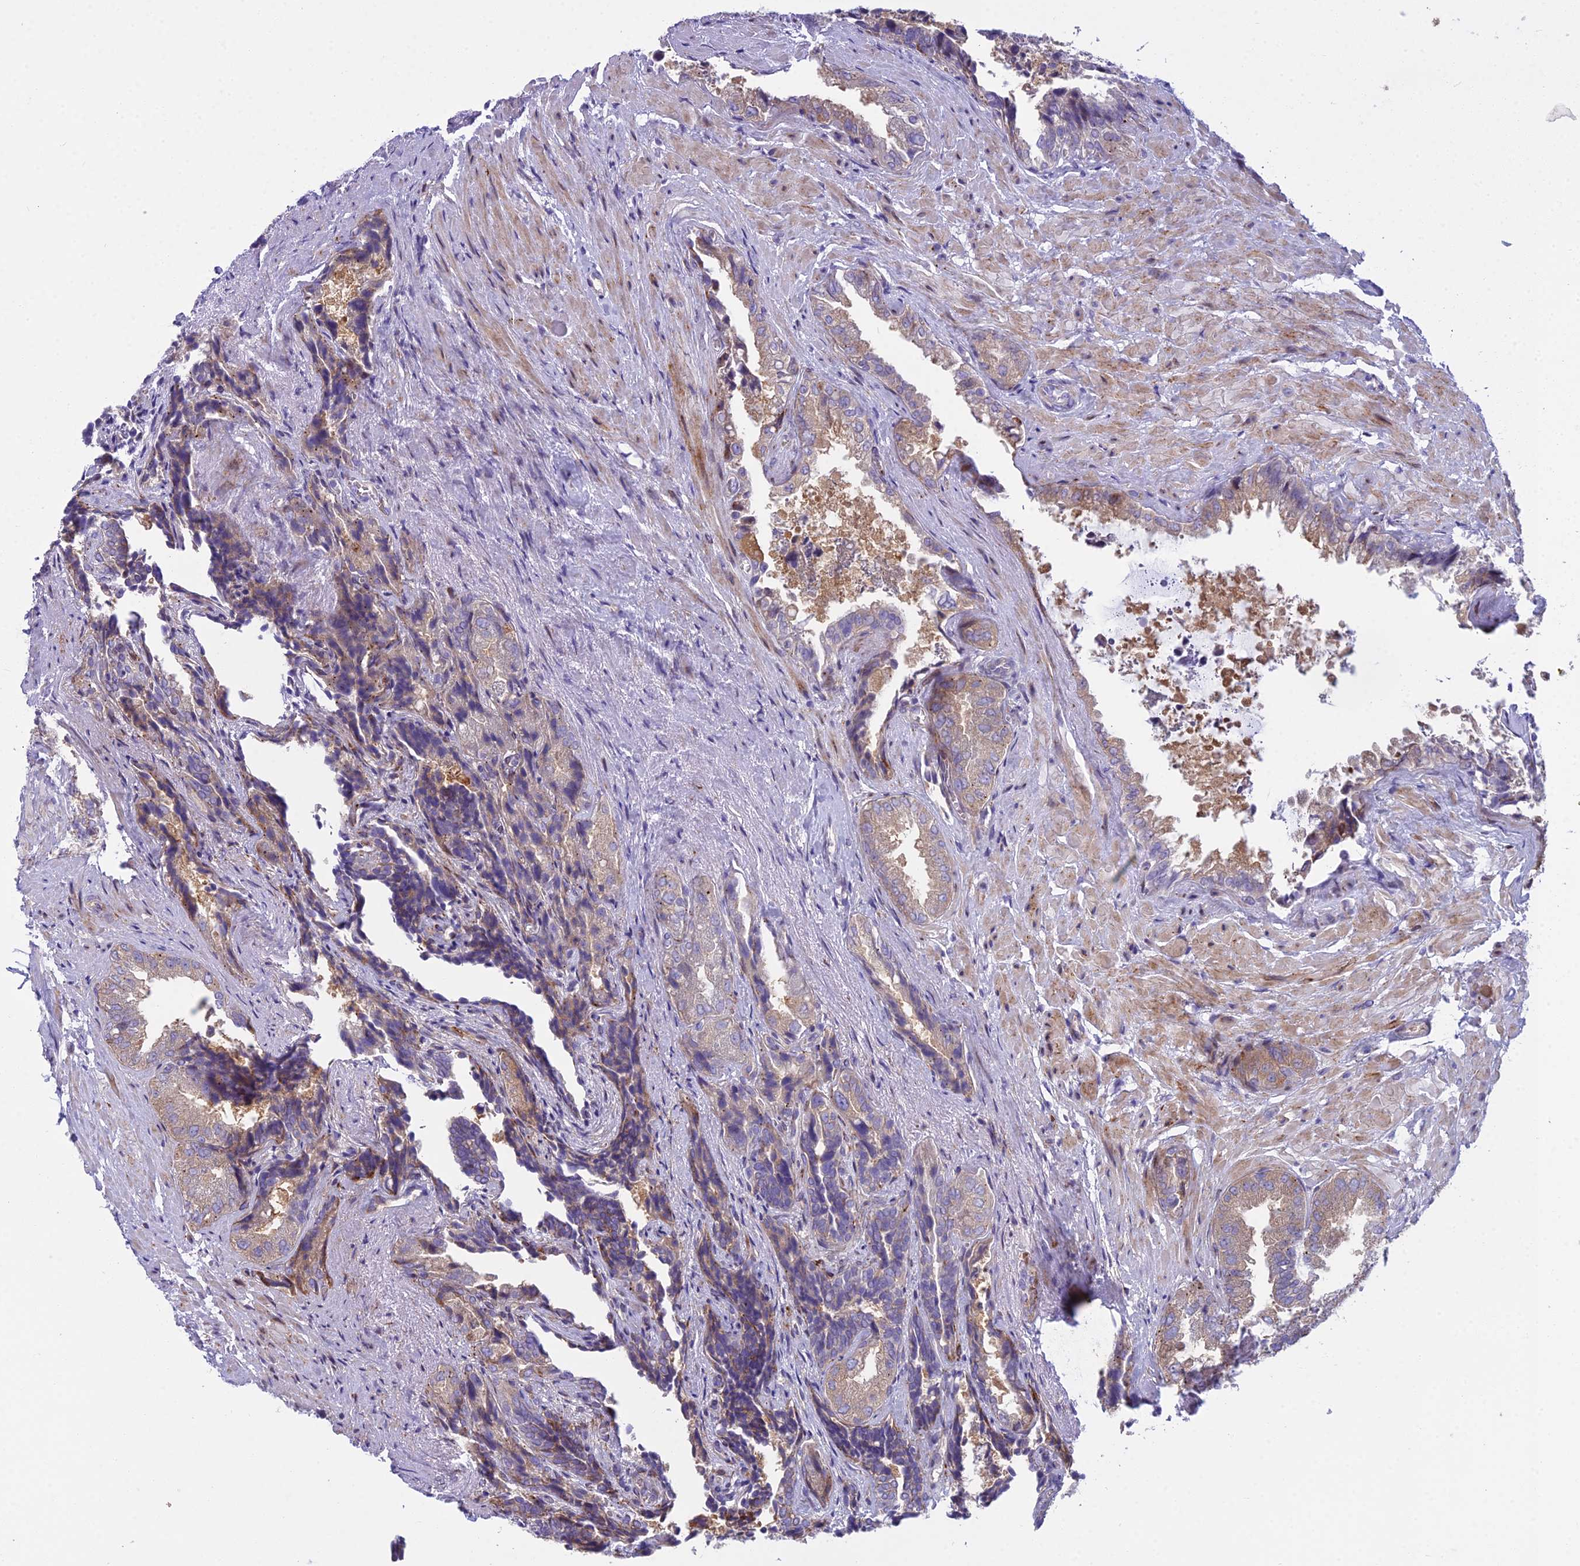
{"staining": {"intensity": "weak", "quantity": "25%-75%", "location": "cytoplasmic/membranous"}, "tissue": "seminal vesicle", "cell_type": "Glandular cells", "image_type": "normal", "snomed": [{"axis": "morphology", "description": "Normal tissue, NOS"}, {"axis": "topography", "description": "Seminal veicle"}, {"axis": "topography", "description": "Peripheral nerve tissue"}], "caption": "Immunohistochemistry of unremarkable seminal vesicle displays low levels of weak cytoplasmic/membranous positivity in about 25%-75% of glandular cells.", "gene": "PCDHB14", "patient": {"sex": "male", "age": 63}}